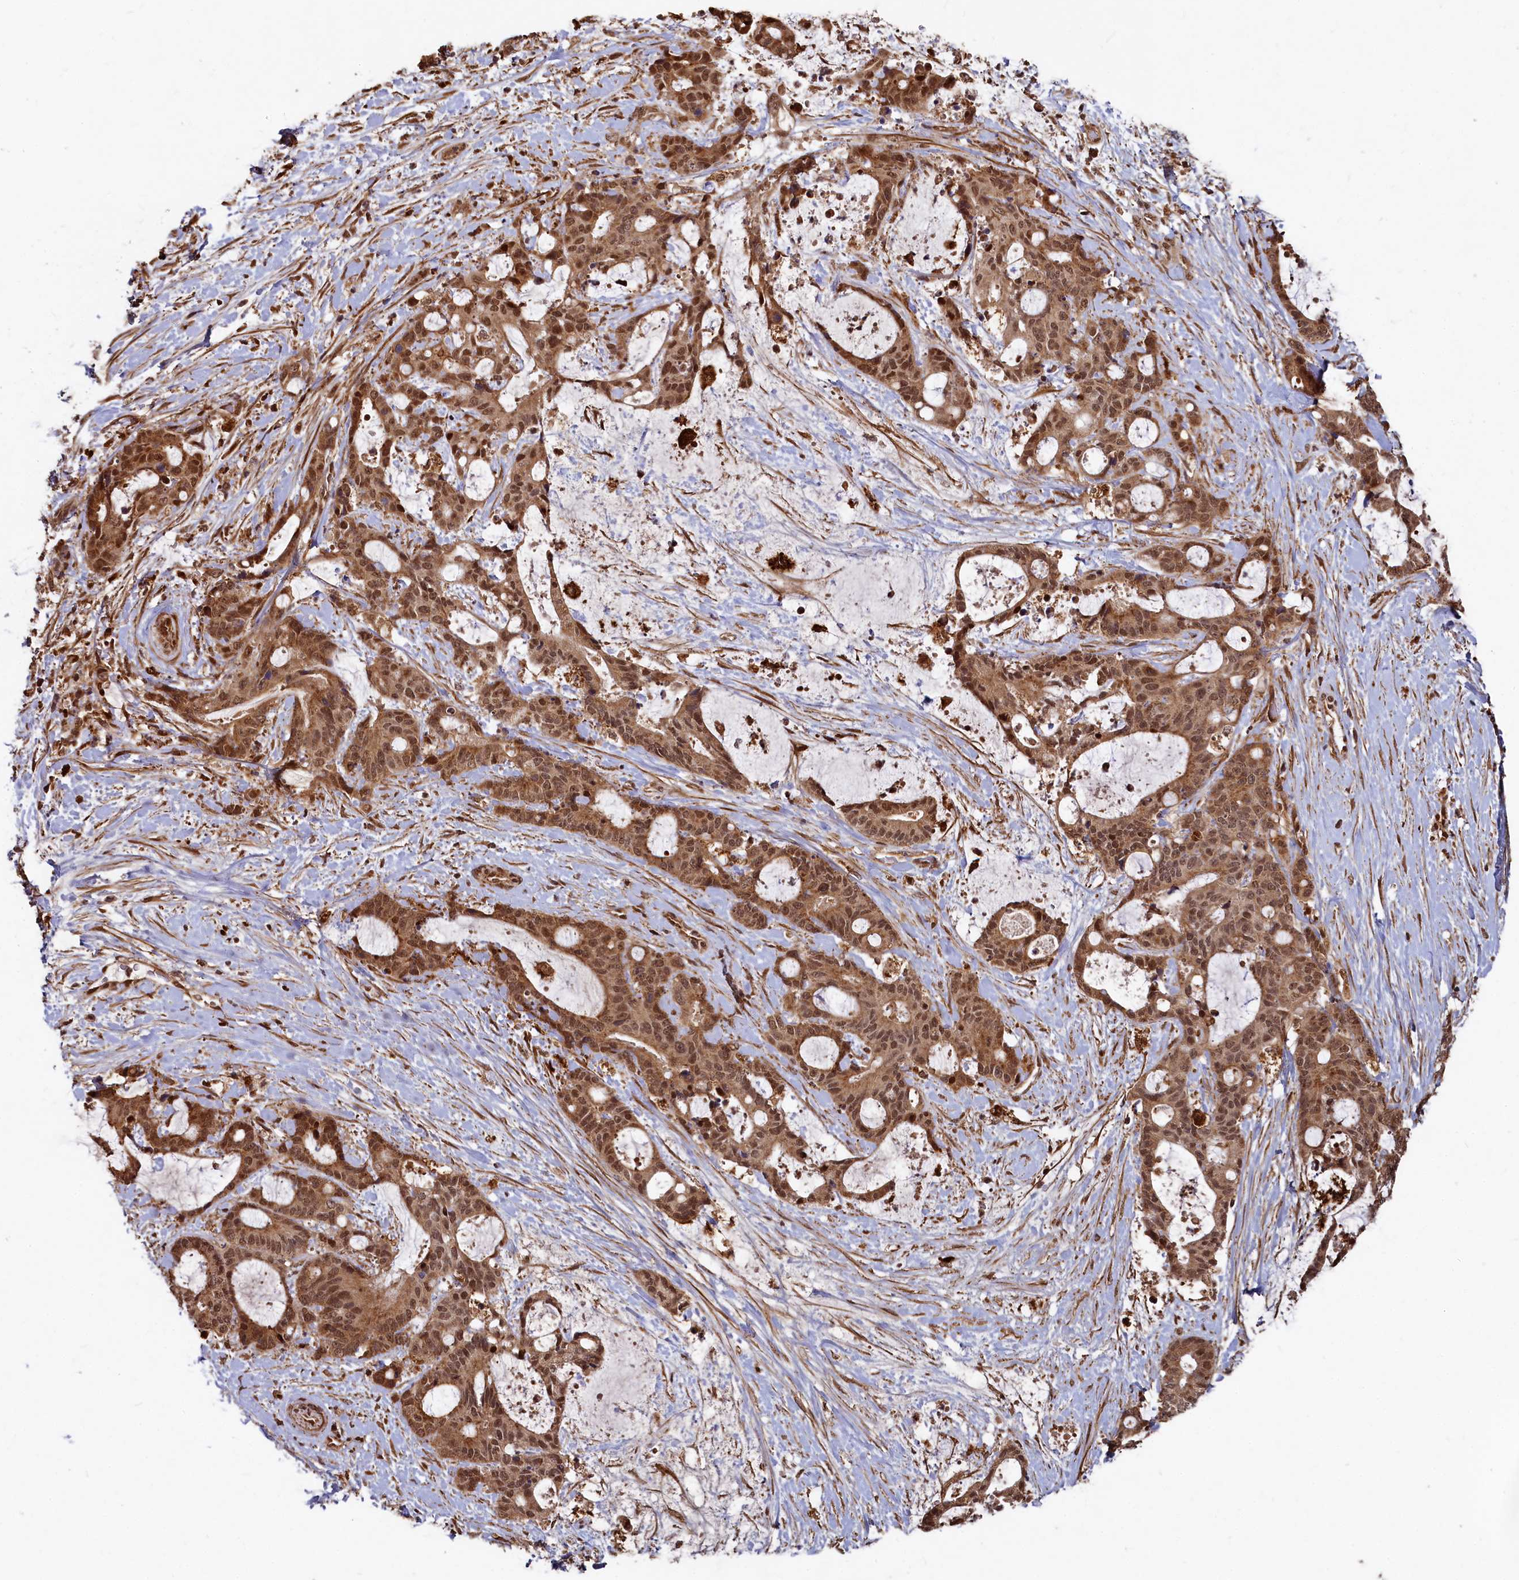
{"staining": {"intensity": "moderate", "quantity": ">75%", "location": "cytoplasmic/membranous,nuclear"}, "tissue": "liver cancer", "cell_type": "Tumor cells", "image_type": "cancer", "snomed": [{"axis": "morphology", "description": "Normal tissue, NOS"}, {"axis": "morphology", "description": "Cholangiocarcinoma"}, {"axis": "topography", "description": "Liver"}, {"axis": "topography", "description": "Peripheral nerve tissue"}], "caption": "Tumor cells demonstrate medium levels of moderate cytoplasmic/membranous and nuclear positivity in about >75% of cells in human cholangiocarcinoma (liver).", "gene": "TRIM23", "patient": {"sex": "female", "age": 73}}